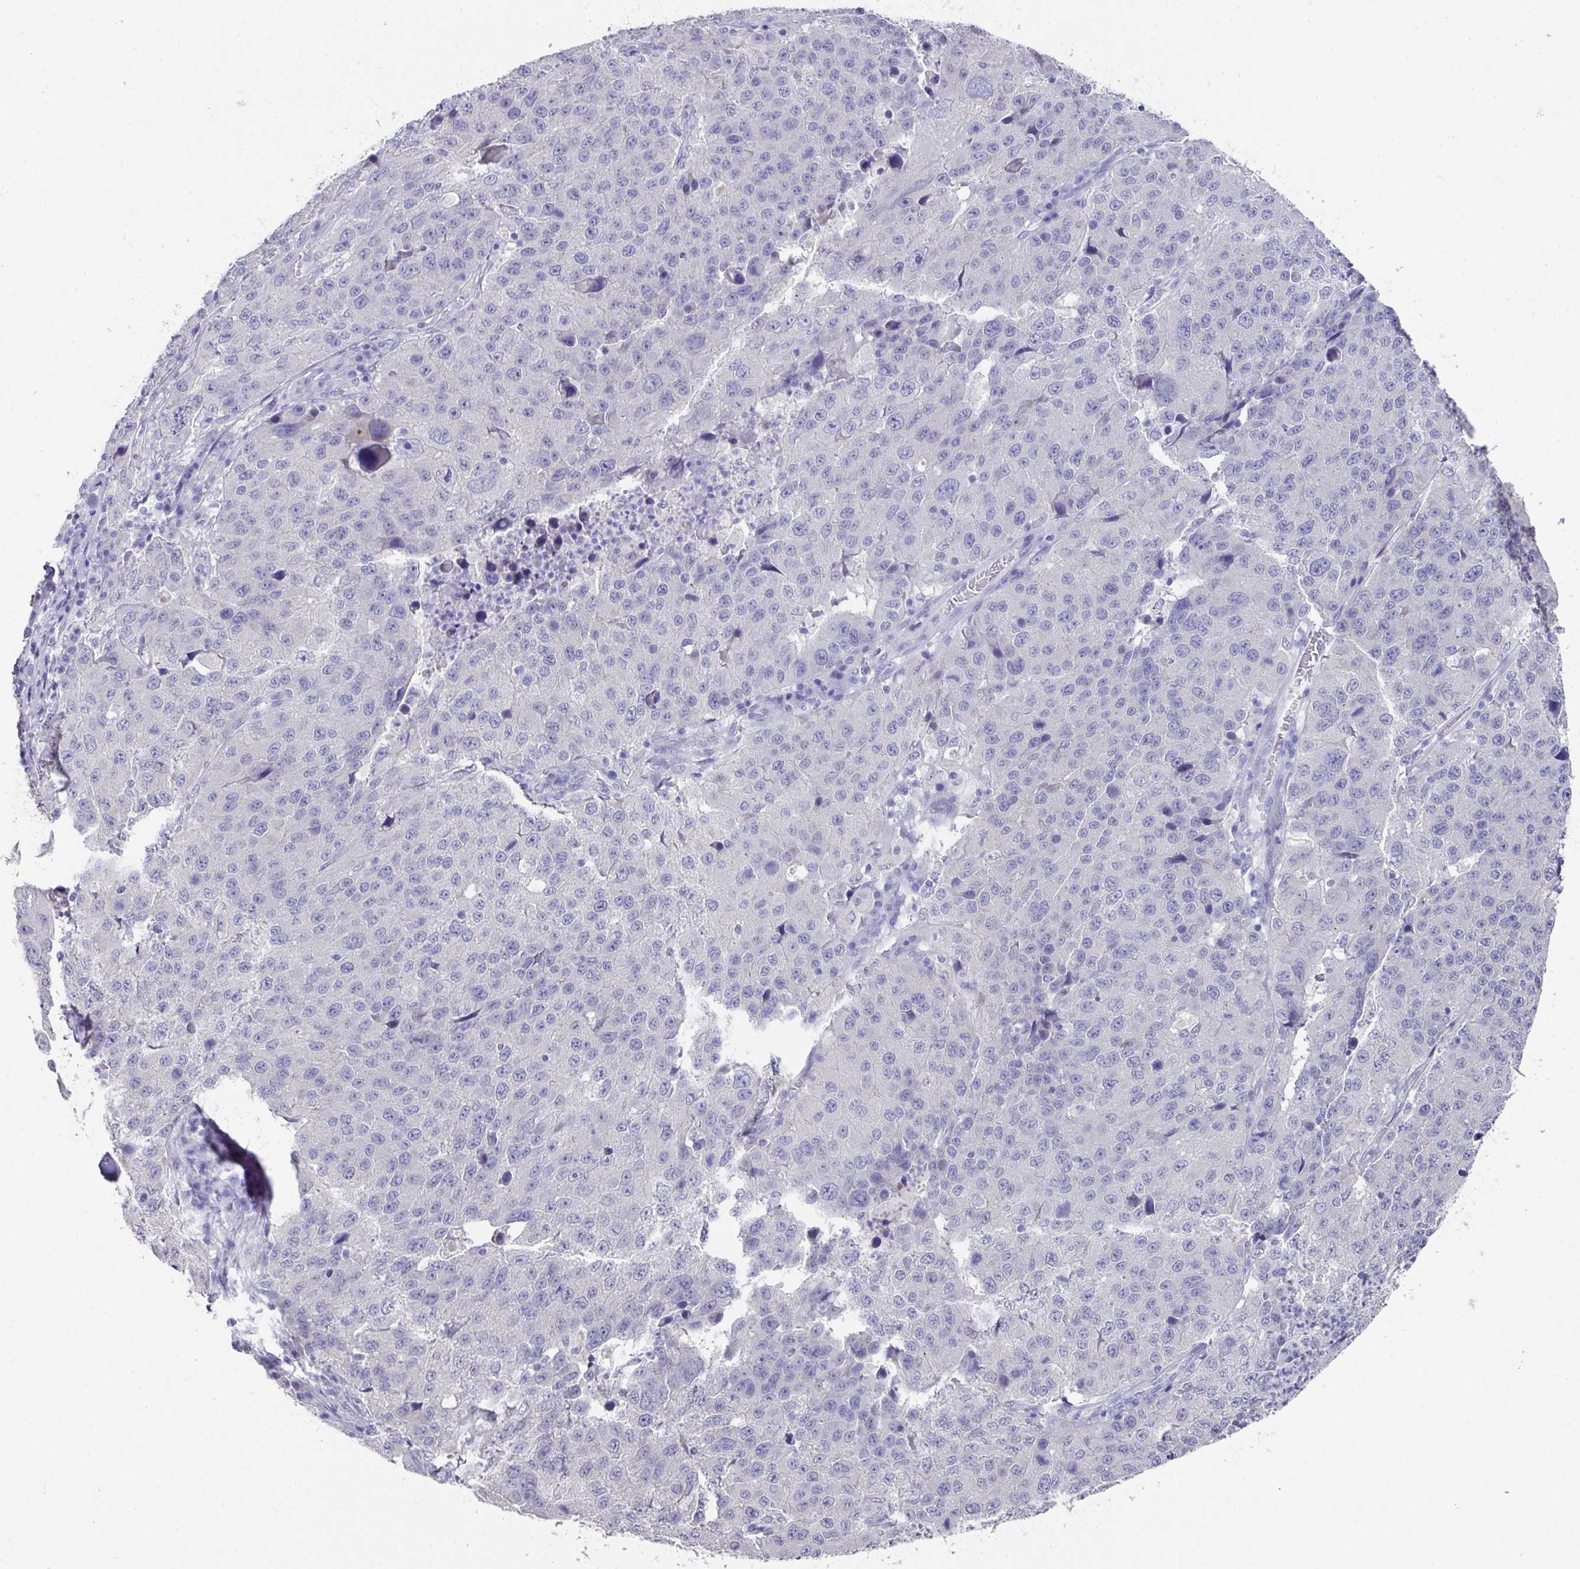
{"staining": {"intensity": "negative", "quantity": "none", "location": "none"}, "tissue": "stomach cancer", "cell_type": "Tumor cells", "image_type": "cancer", "snomed": [{"axis": "morphology", "description": "Adenocarcinoma, NOS"}, {"axis": "topography", "description": "Stomach"}], "caption": "Immunohistochemistry (IHC) image of human stomach adenocarcinoma stained for a protein (brown), which exhibits no positivity in tumor cells. Nuclei are stained in blue.", "gene": "DAZL", "patient": {"sex": "male", "age": 71}}